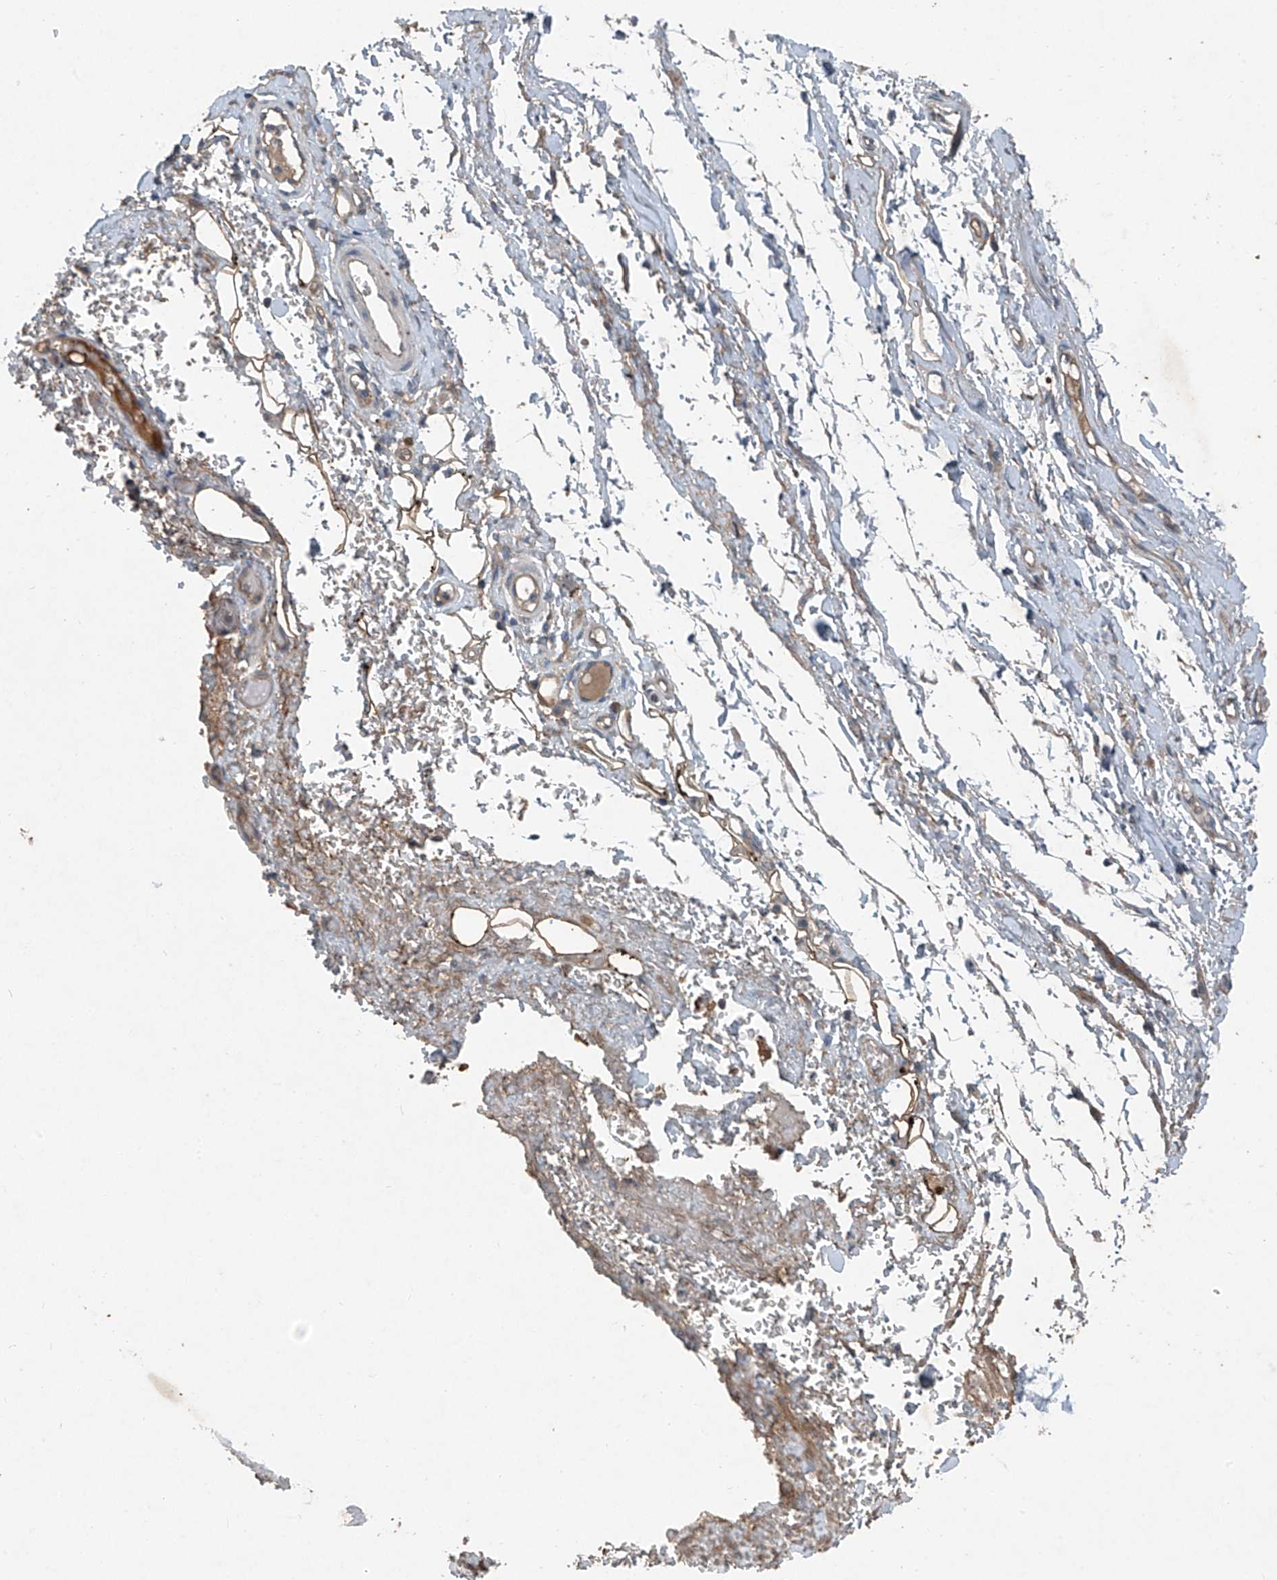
{"staining": {"intensity": "weak", "quantity": ">75%", "location": "cytoplasmic/membranous"}, "tissue": "adipose tissue", "cell_type": "Adipocytes", "image_type": "normal", "snomed": [{"axis": "morphology", "description": "Normal tissue, NOS"}, {"axis": "morphology", "description": "Adenocarcinoma, NOS"}, {"axis": "topography", "description": "Stomach, upper"}, {"axis": "topography", "description": "Peripheral nerve tissue"}], "caption": "Normal adipose tissue displays weak cytoplasmic/membranous positivity in approximately >75% of adipocytes.", "gene": "FOXRED2", "patient": {"sex": "male", "age": 62}}